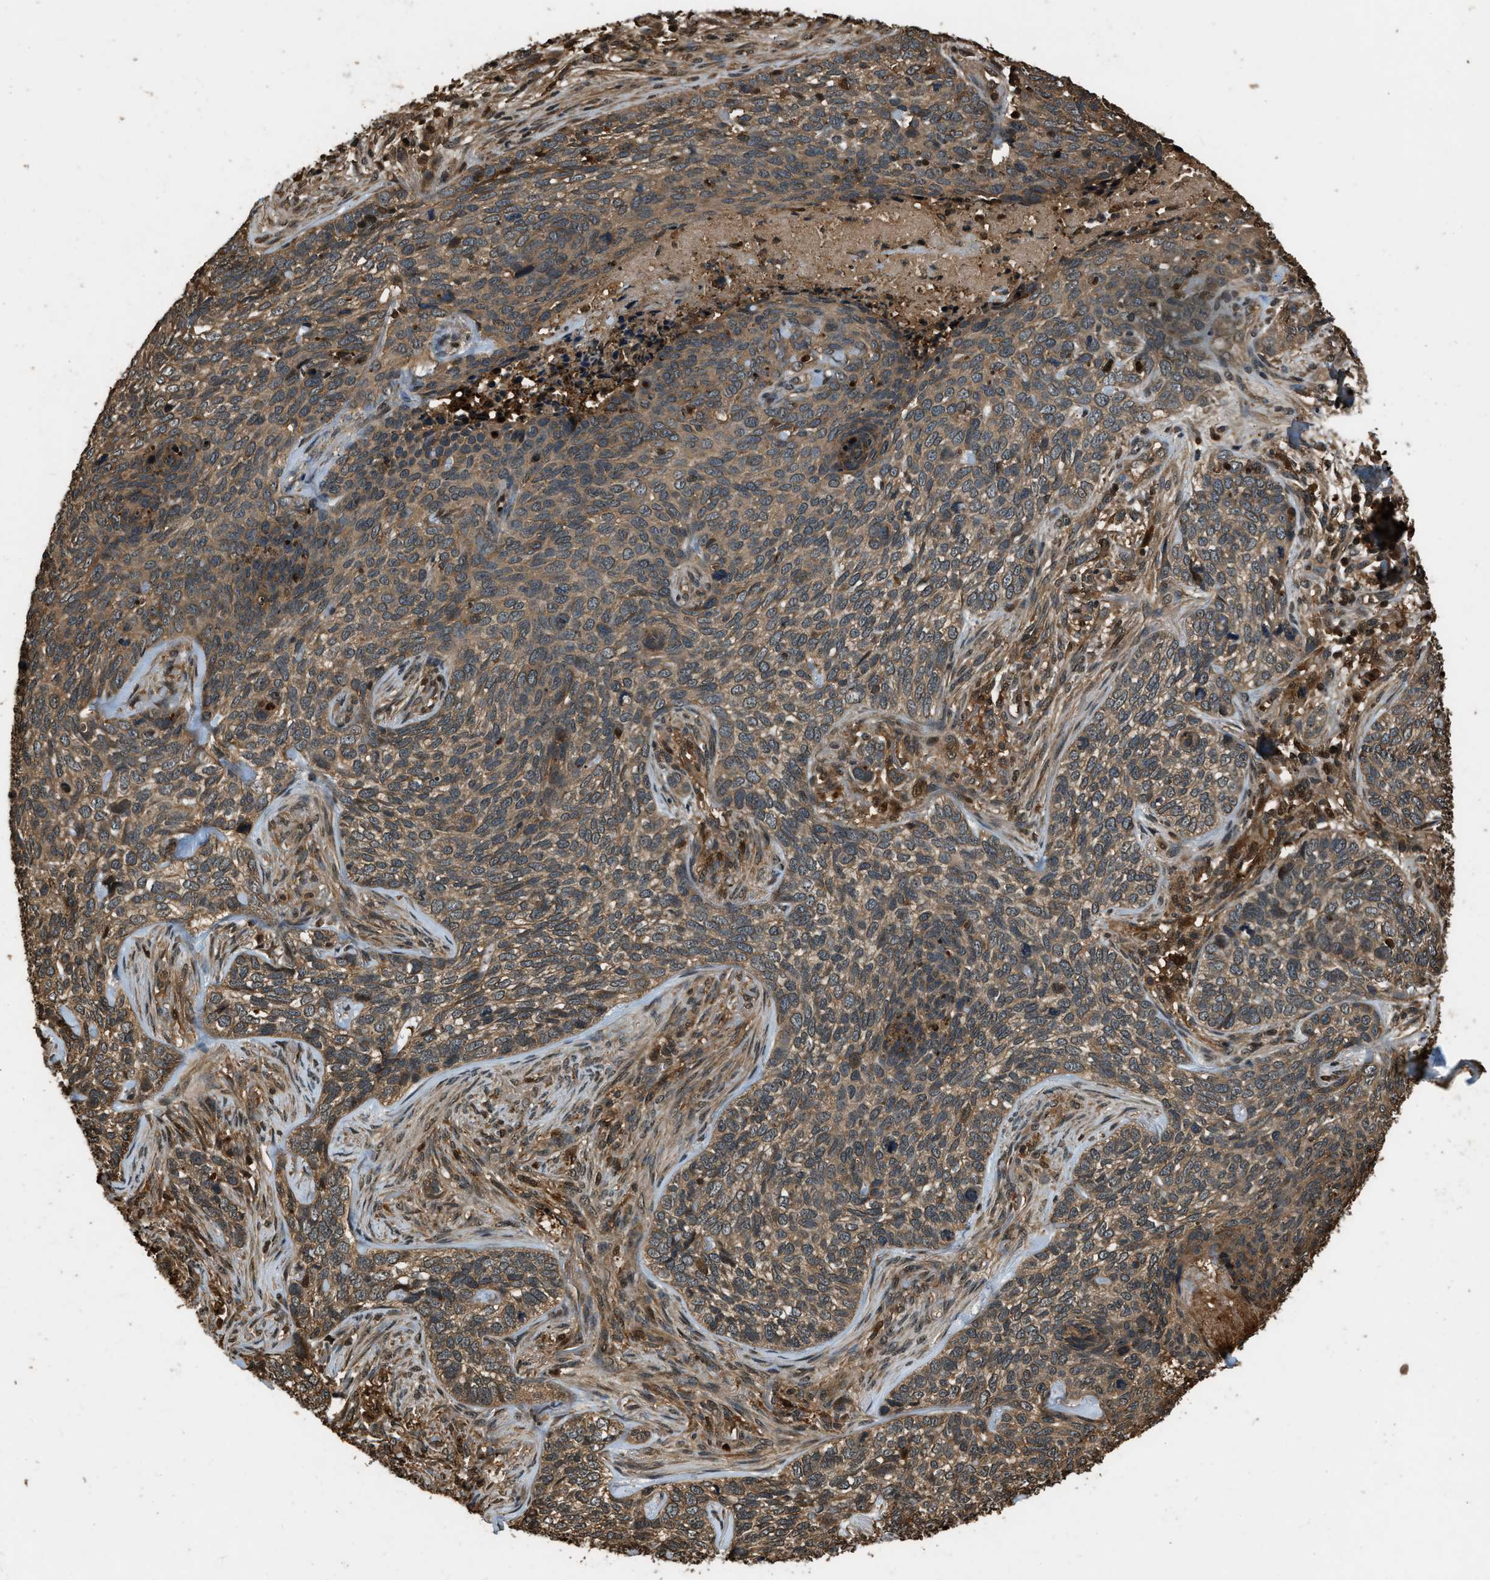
{"staining": {"intensity": "moderate", "quantity": ">75%", "location": "cytoplasmic/membranous"}, "tissue": "skin cancer", "cell_type": "Tumor cells", "image_type": "cancer", "snomed": [{"axis": "morphology", "description": "Basal cell carcinoma"}, {"axis": "topography", "description": "Skin"}], "caption": "Human skin cancer (basal cell carcinoma) stained for a protein (brown) exhibits moderate cytoplasmic/membranous positive expression in about >75% of tumor cells.", "gene": "RAP2A", "patient": {"sex": "female", "age": 64}}